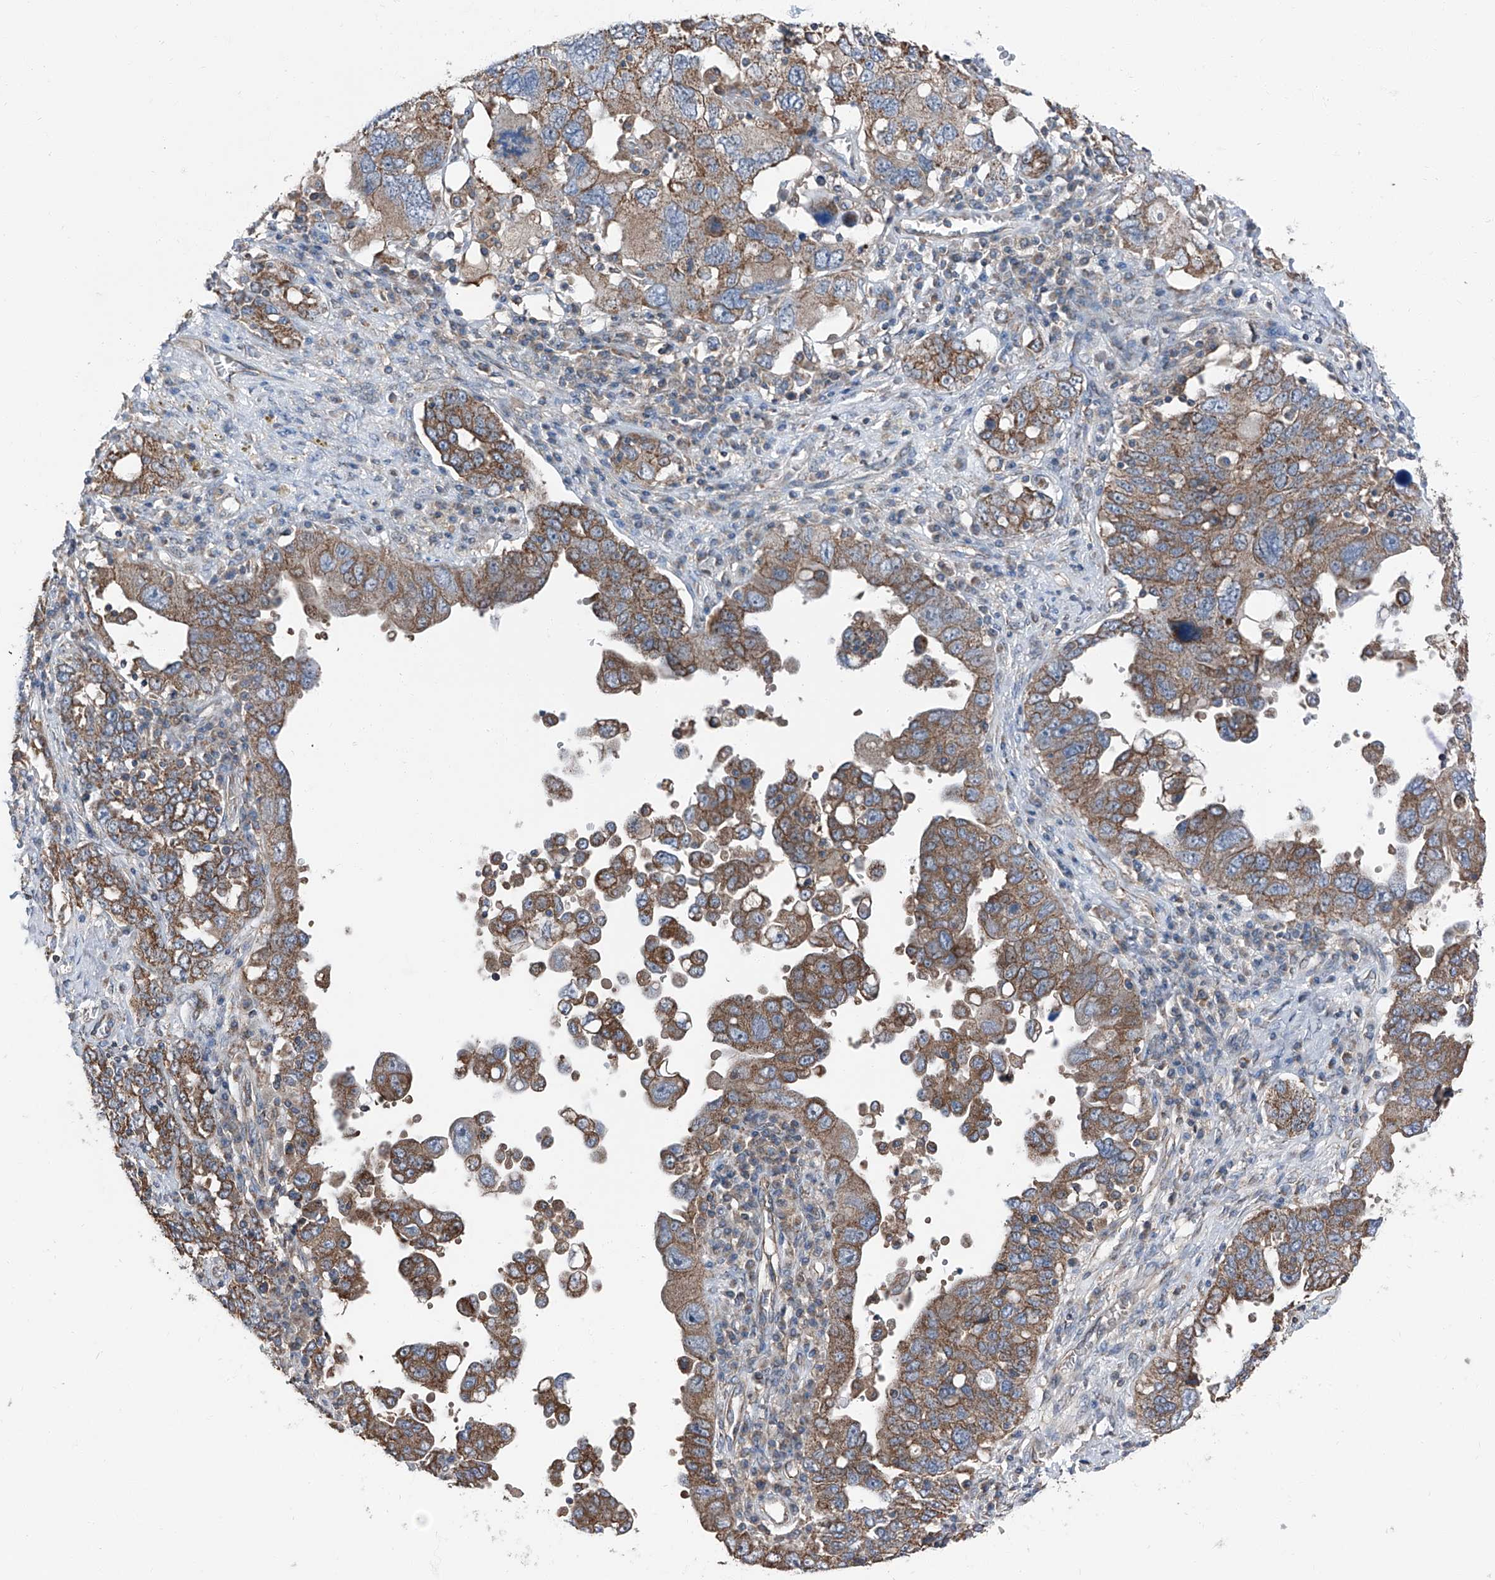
{"staining": {"intensity": "moderate", "quantity": ">75%", "location": "cytoplasmic/membranous"}, "tissue": "ovarian cancer", "cell_type": "Tumor cells", "image_type": "cancer", "snomed": [{"axis": "morphology", "description": "Carcinoma, endometroid"}, {"axis": "topography", "description": "Ovary"}], "caption": "IHC (DAB (3,3'-diaminobenzidine)) staining of ovarian cancer (endometroid carcinoma) displays moderate cytoplasmic/membranous protein staining in approximately >75% of tumor cells.", "gene": "GPR142", "patient": {"sex": "female", "age": 62}}